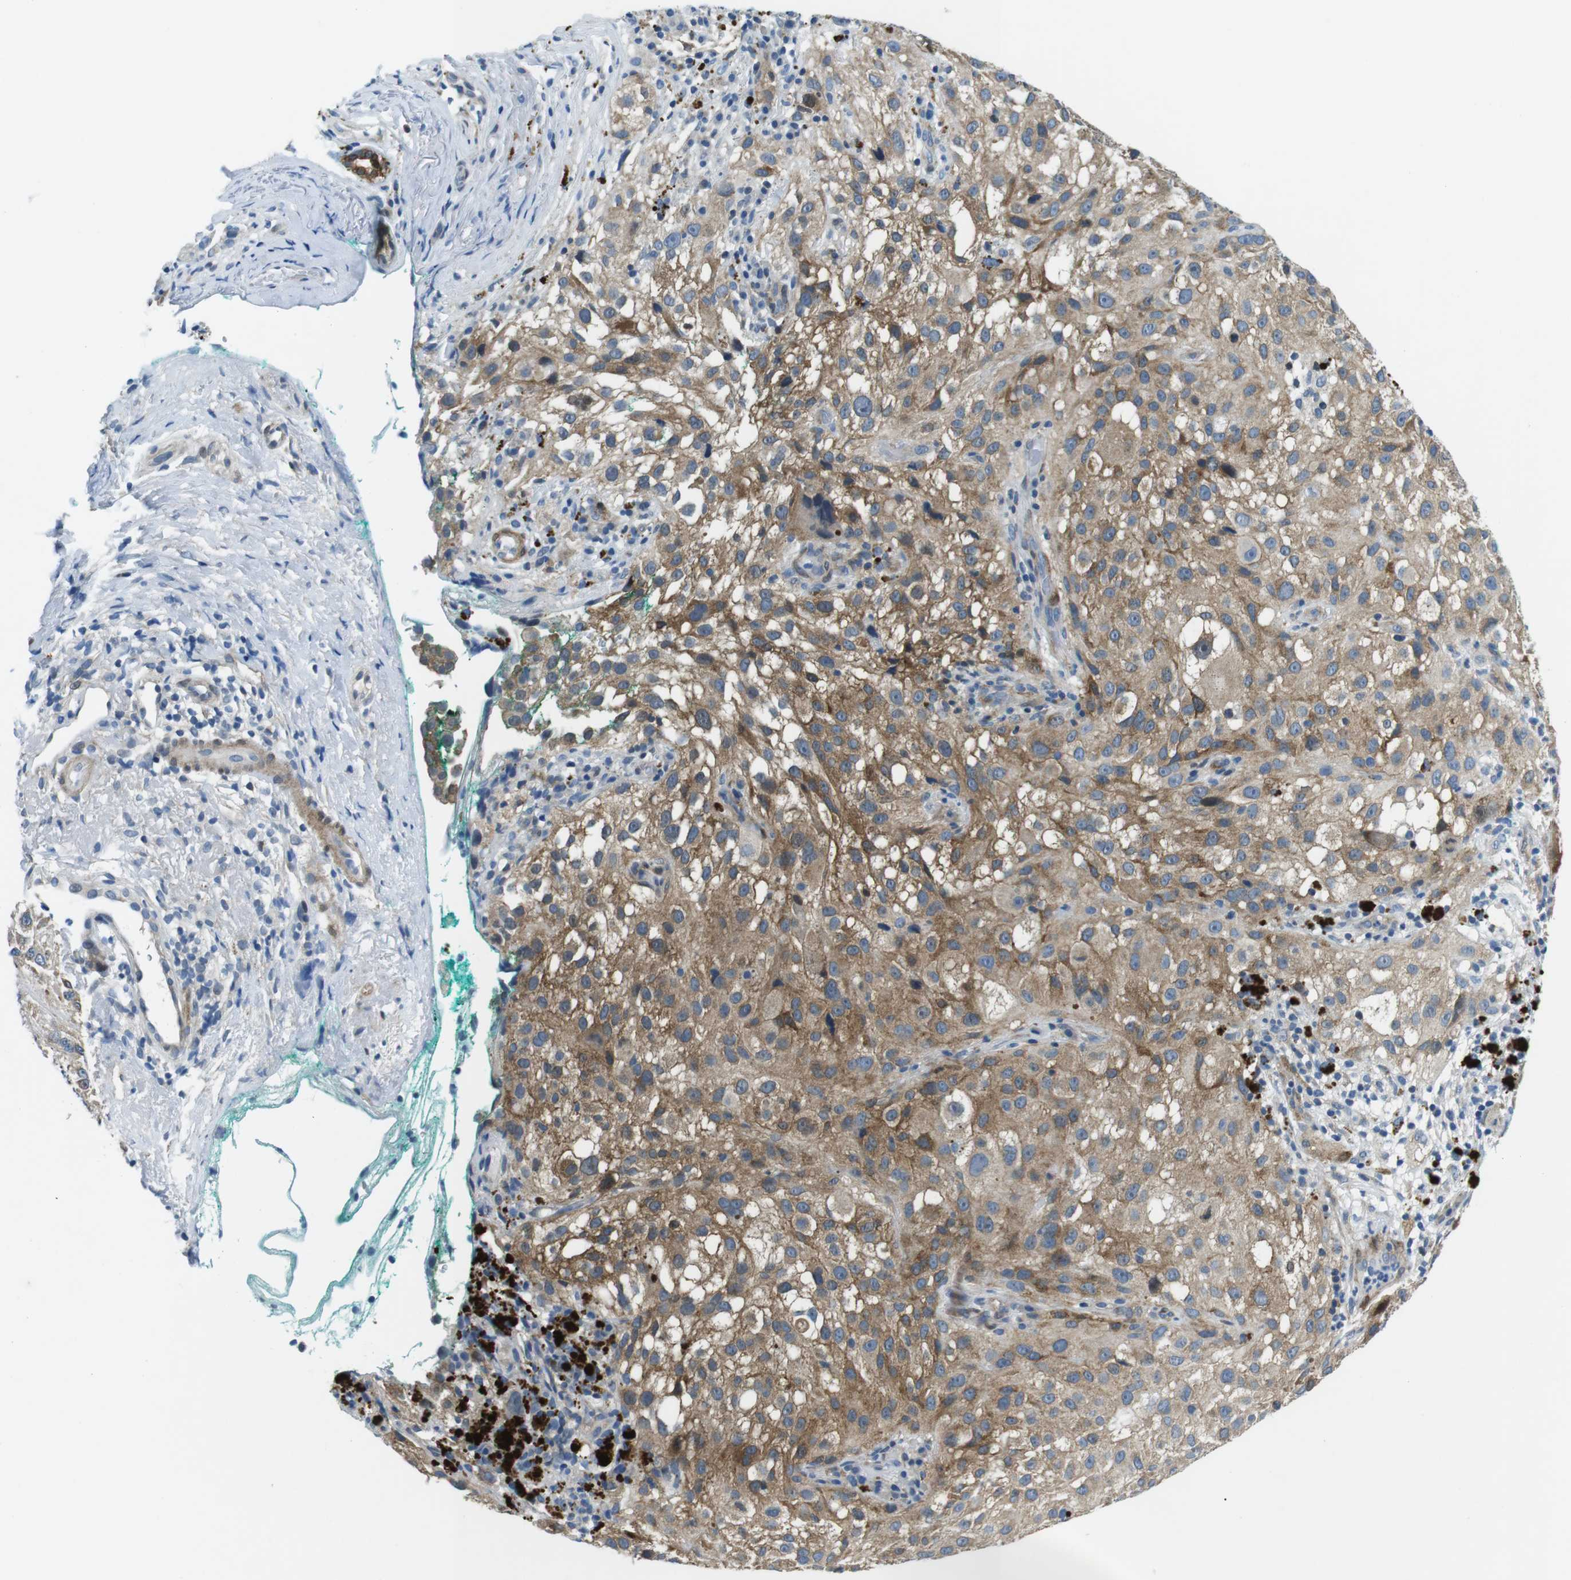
{"staining": {"intensity": "moderate", "quantity": ">75%", "location": "cytoplasmic/membranous"}, "tissue": "melanoma", "cell_type": "Tumor cells", "image_type": "cancer", "snomed": [{"axis": "morphology", "description": "Necrosis, NOS"}, {"axis": "morphology", "description": "Malignant melanoma, NOS"}, {"axis": "topography", "description": "Skin"}], "caption": "Protein expression by IHC exhibits moderate cytoplasmic/membranous staining in approximately >75% of tumor cells in malignant melanoma. (Brightfield microscopy of DAB IHC at high magnification).", "gene": "PHLDA1", "patient": {"sex": "female", "age": 87}}